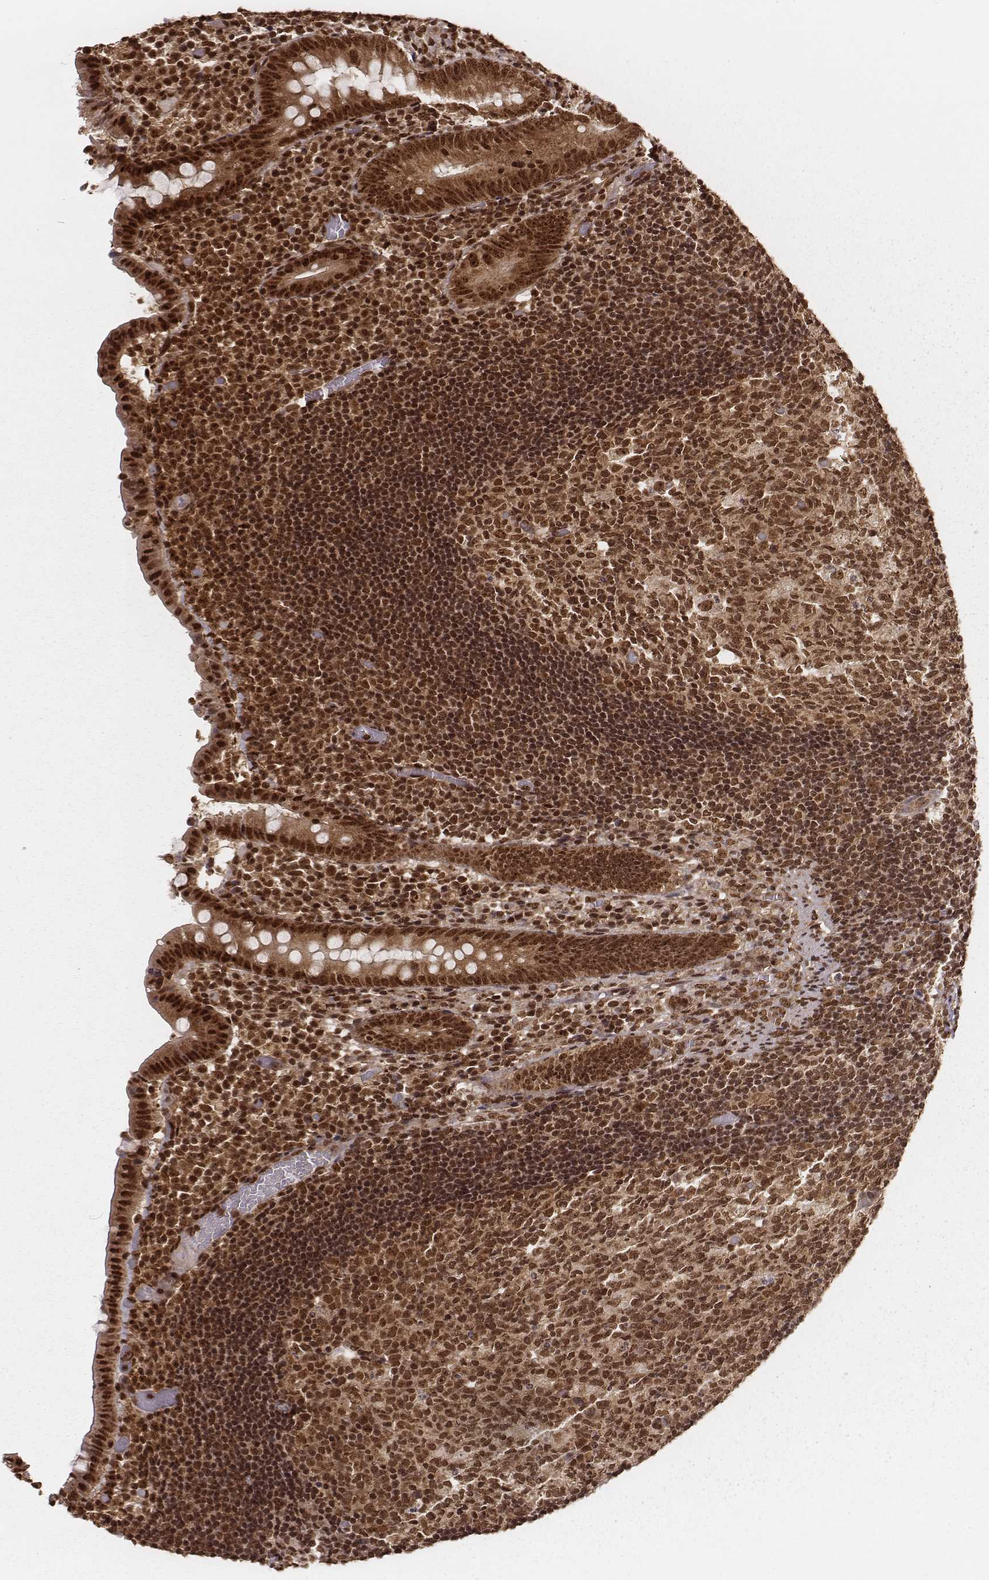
{"staining": {"intensity": "strong", "quantity": ">75%", "location": "cytoplasmic/membranous,nuclear"}, "tissue": "appendix", "cell_type": "Glandular cells", "image_type": "normal", "snomed": [{"axis": "morphology", "description": "Normal tissue, NOS"}, {"axis": "topography", "description": "Appendix"}], "caption": "Protein expression analysis of unremarkable human appendix reveals strong cytoplasmic/membranous,nuclear expression in approximately >75% of glandular cells. Using DAB (3,3'-diaminobenzidine) (brown) and hematoxylin (blue) stains, captured at high magnification using brightfield microscopy.", "gene": "NFX1", "patient": {"sex": "female", "age": 32}}